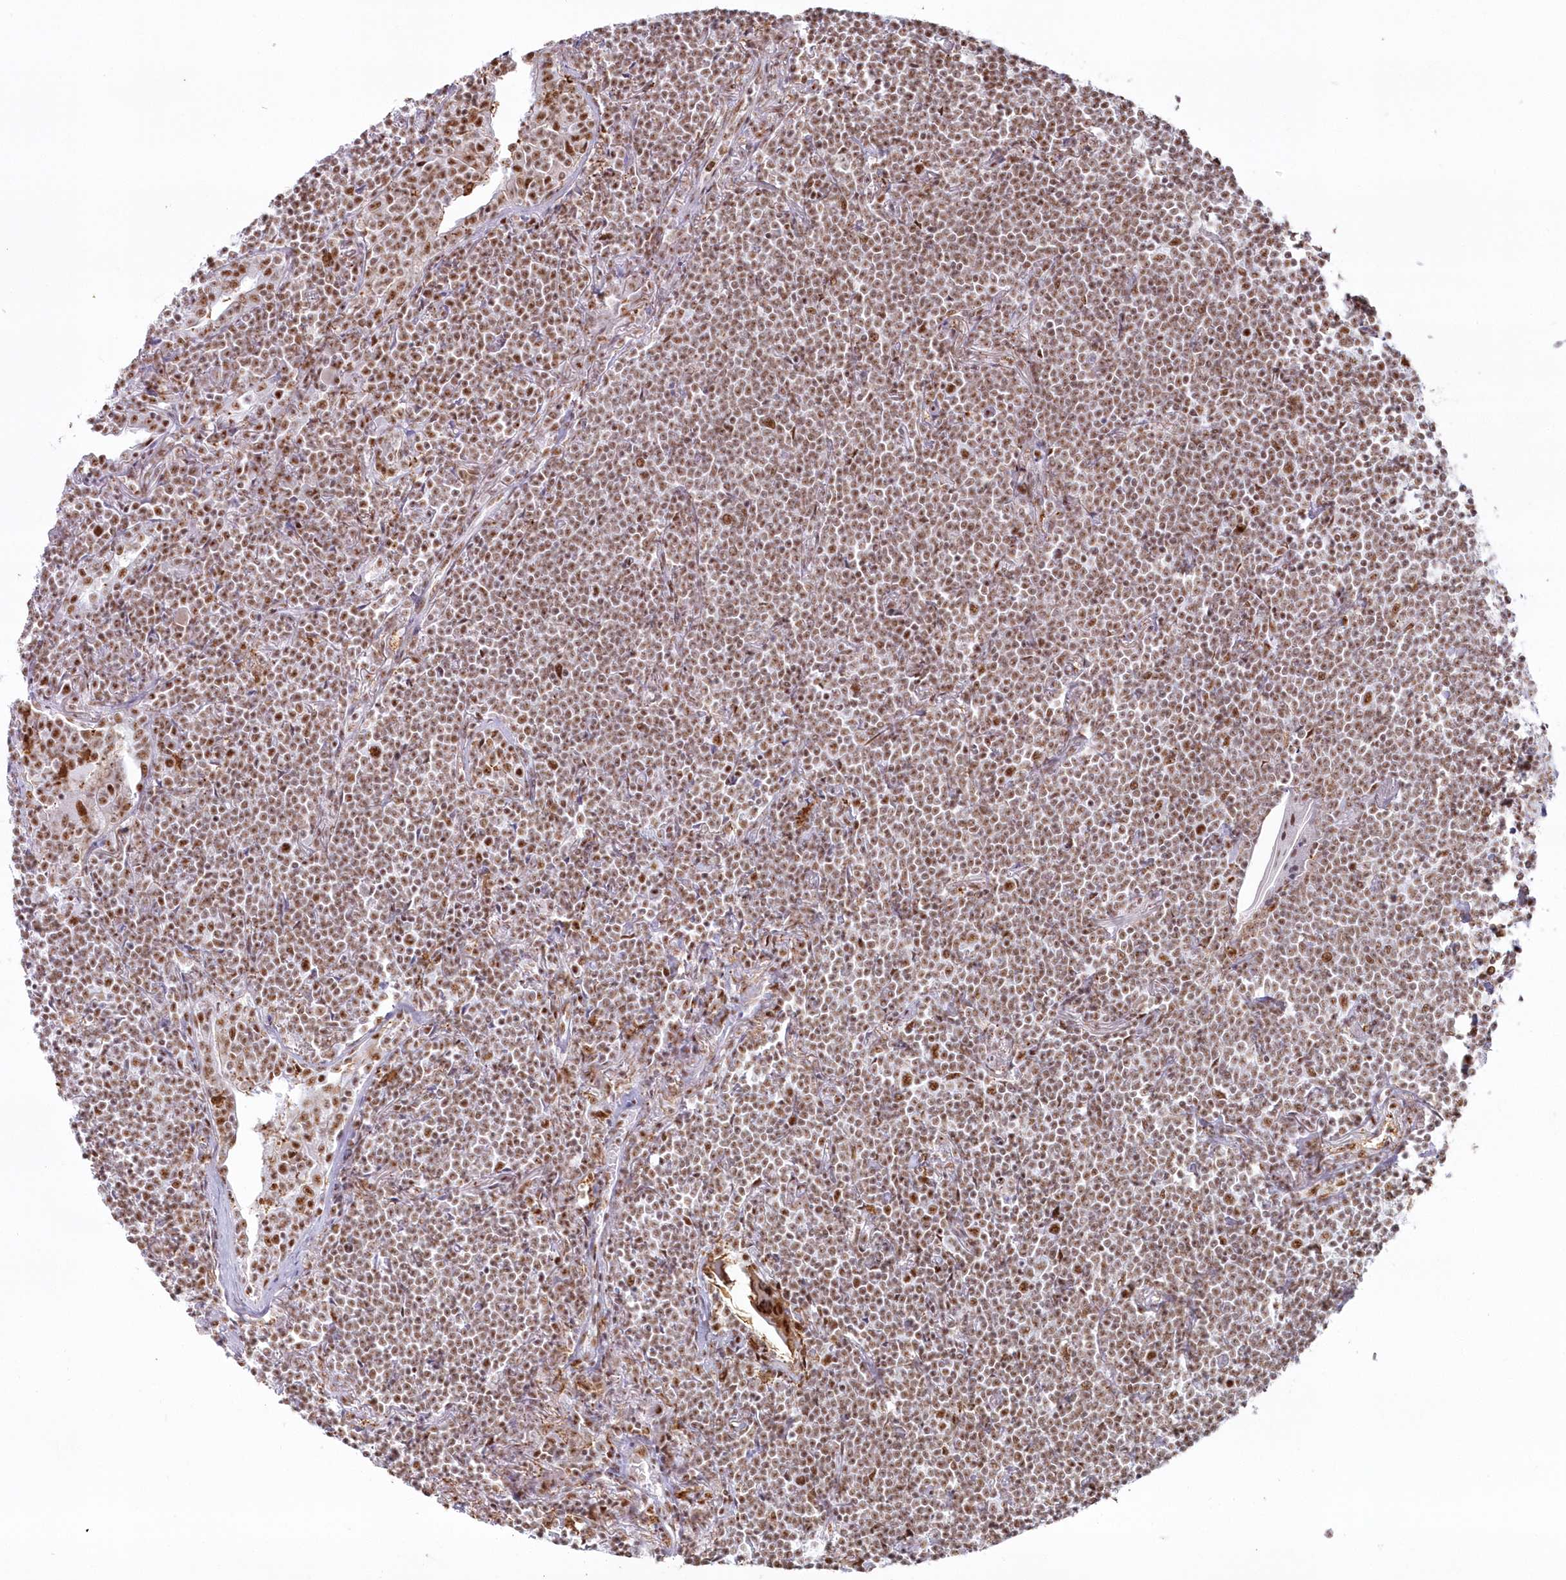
{"staining": {"intensity": "moderate", "quantity": ">75%", "location": "nuclear"}, "tissue": "lymphoma", "cell_type": "Tumor cells", "image_type": "cancer", "snomed": [{"axis": "morphology", "description": "Malignant lymphoma, non-Hodgkin's type, Low grade"}, {"axis": "topography", "description": "Lung"}], "caption": "Lymphoma stained with DAB IHC displays medium levels of moderate nuclear staining in approximately >75% of tumor cells.", "gene": "DDX46", "patient": {"sex": "female", "age": 71}}